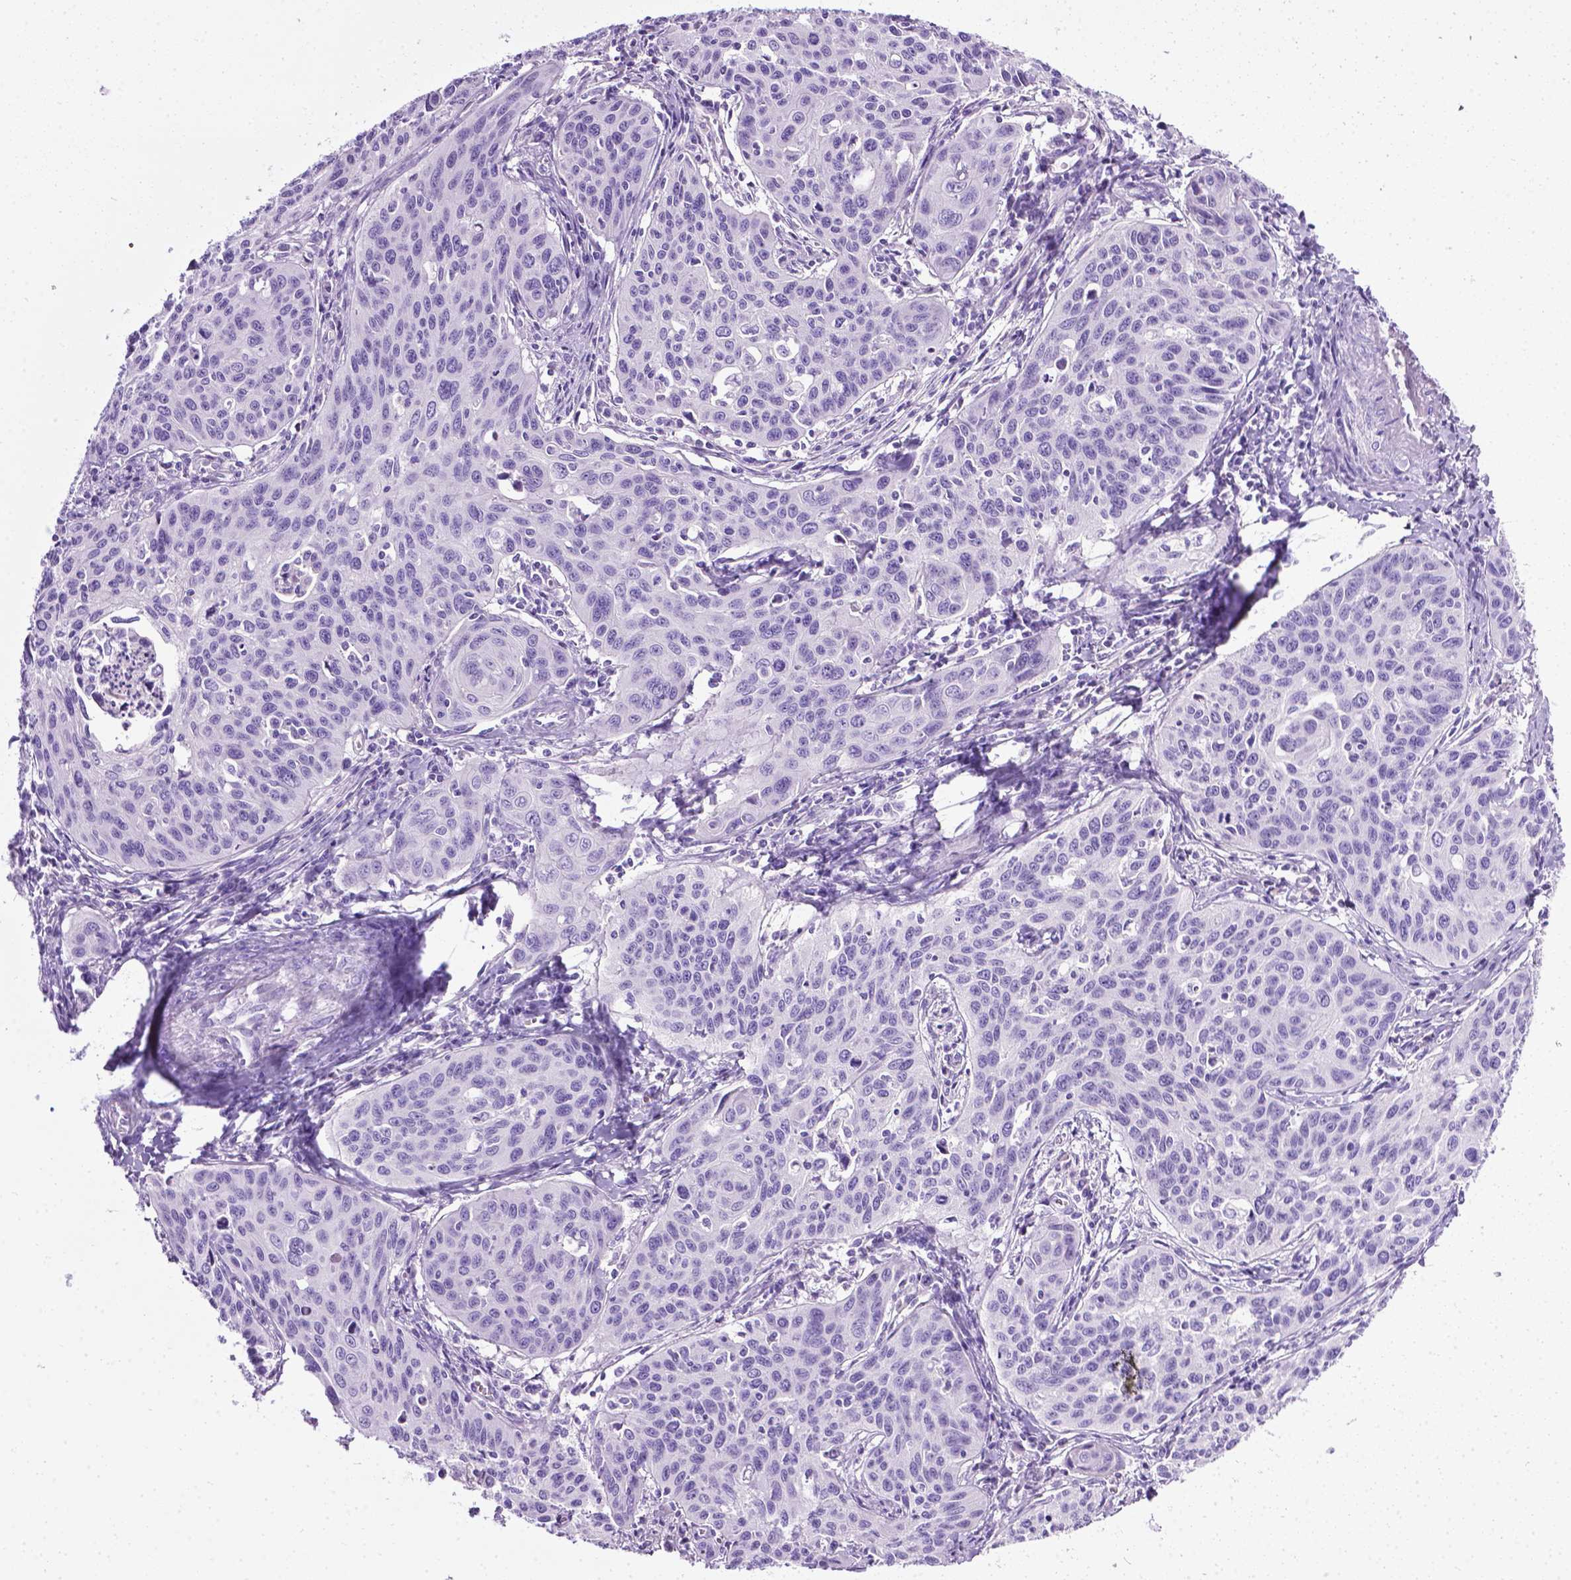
{"staining": {"intensity": "negative", "quantity": "none", "location": "none"}, "tissue": "cervical cancer", "cell_type": "Tumor cells", "image_type": "cancer", "snomed": [{"axis": "morphology", "description": "Squamous cell carcinoma, NOS"}, {"axis": "topography", "description": "Cervix"}], "caption": "This histopathology image is of cervical cancer stained with IHC to label a protein in brown with the nuclei are counter-stained blue. There is no expression in tumor cells. (DAB IHC, high magnification).", "gene": "LELP1", "patient": {"sex": "female", "age": 31}}